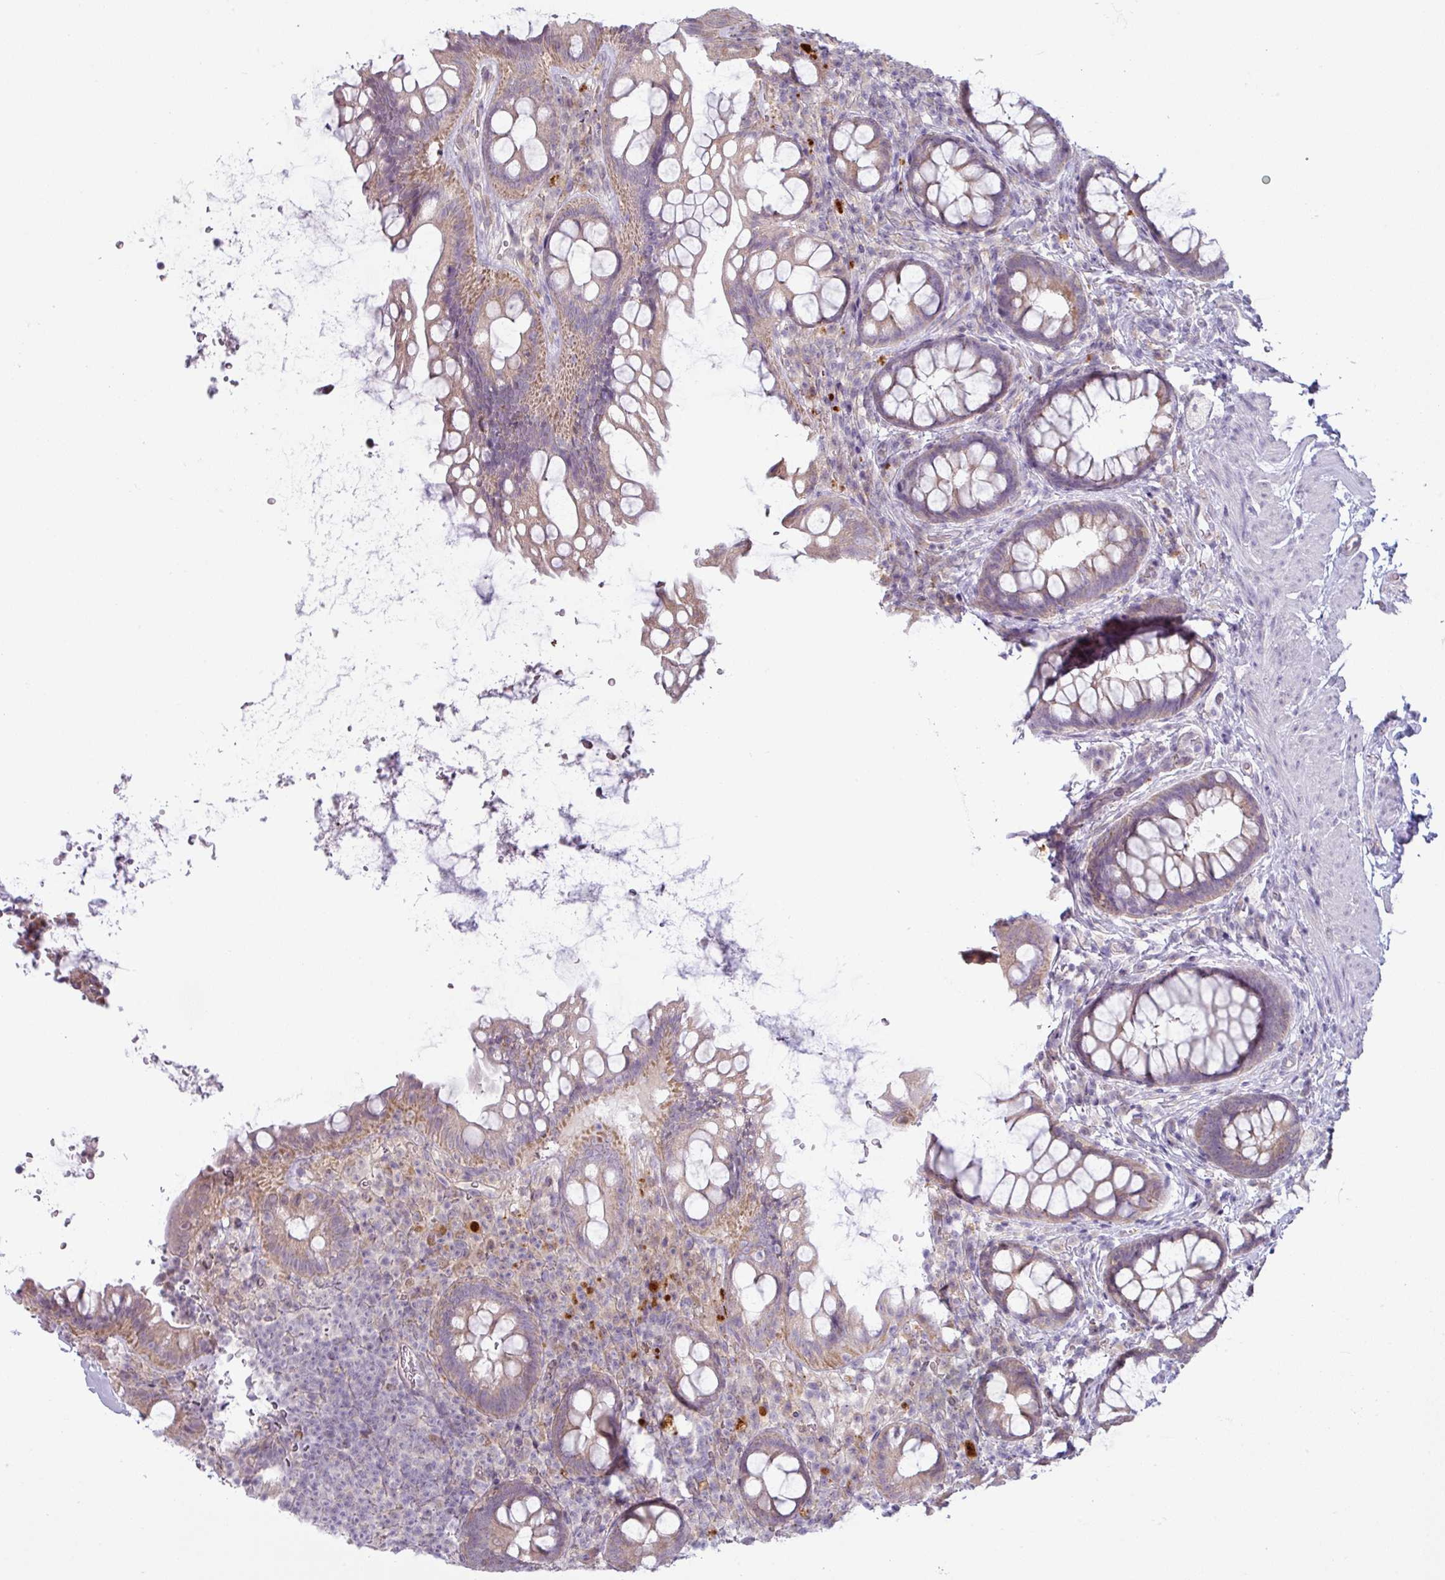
{"staining": {"intensity": "weak", "quantity": ">75%", "location": "cytoplasmic/membranous"}, "tissue": "rectum", "cell_type": "Glandular cells", "image_type": "normal", "snomed": [{"axis": "morphology", "description": "Normal tissue, NOS"}, {"axis": "topography", "description": "Rectum"}, {"axis": "topography", "description": "Peripheral nerve tissue"}], "caption": "High-power microscopy captured an immunohistochemistry image of benign rectum, revealing weak cytoplasmic/membranous staining in approximately >75% of glandular cells.", "gene": "CCDC144A", "patient": {"sex": "female", "age": 69}}